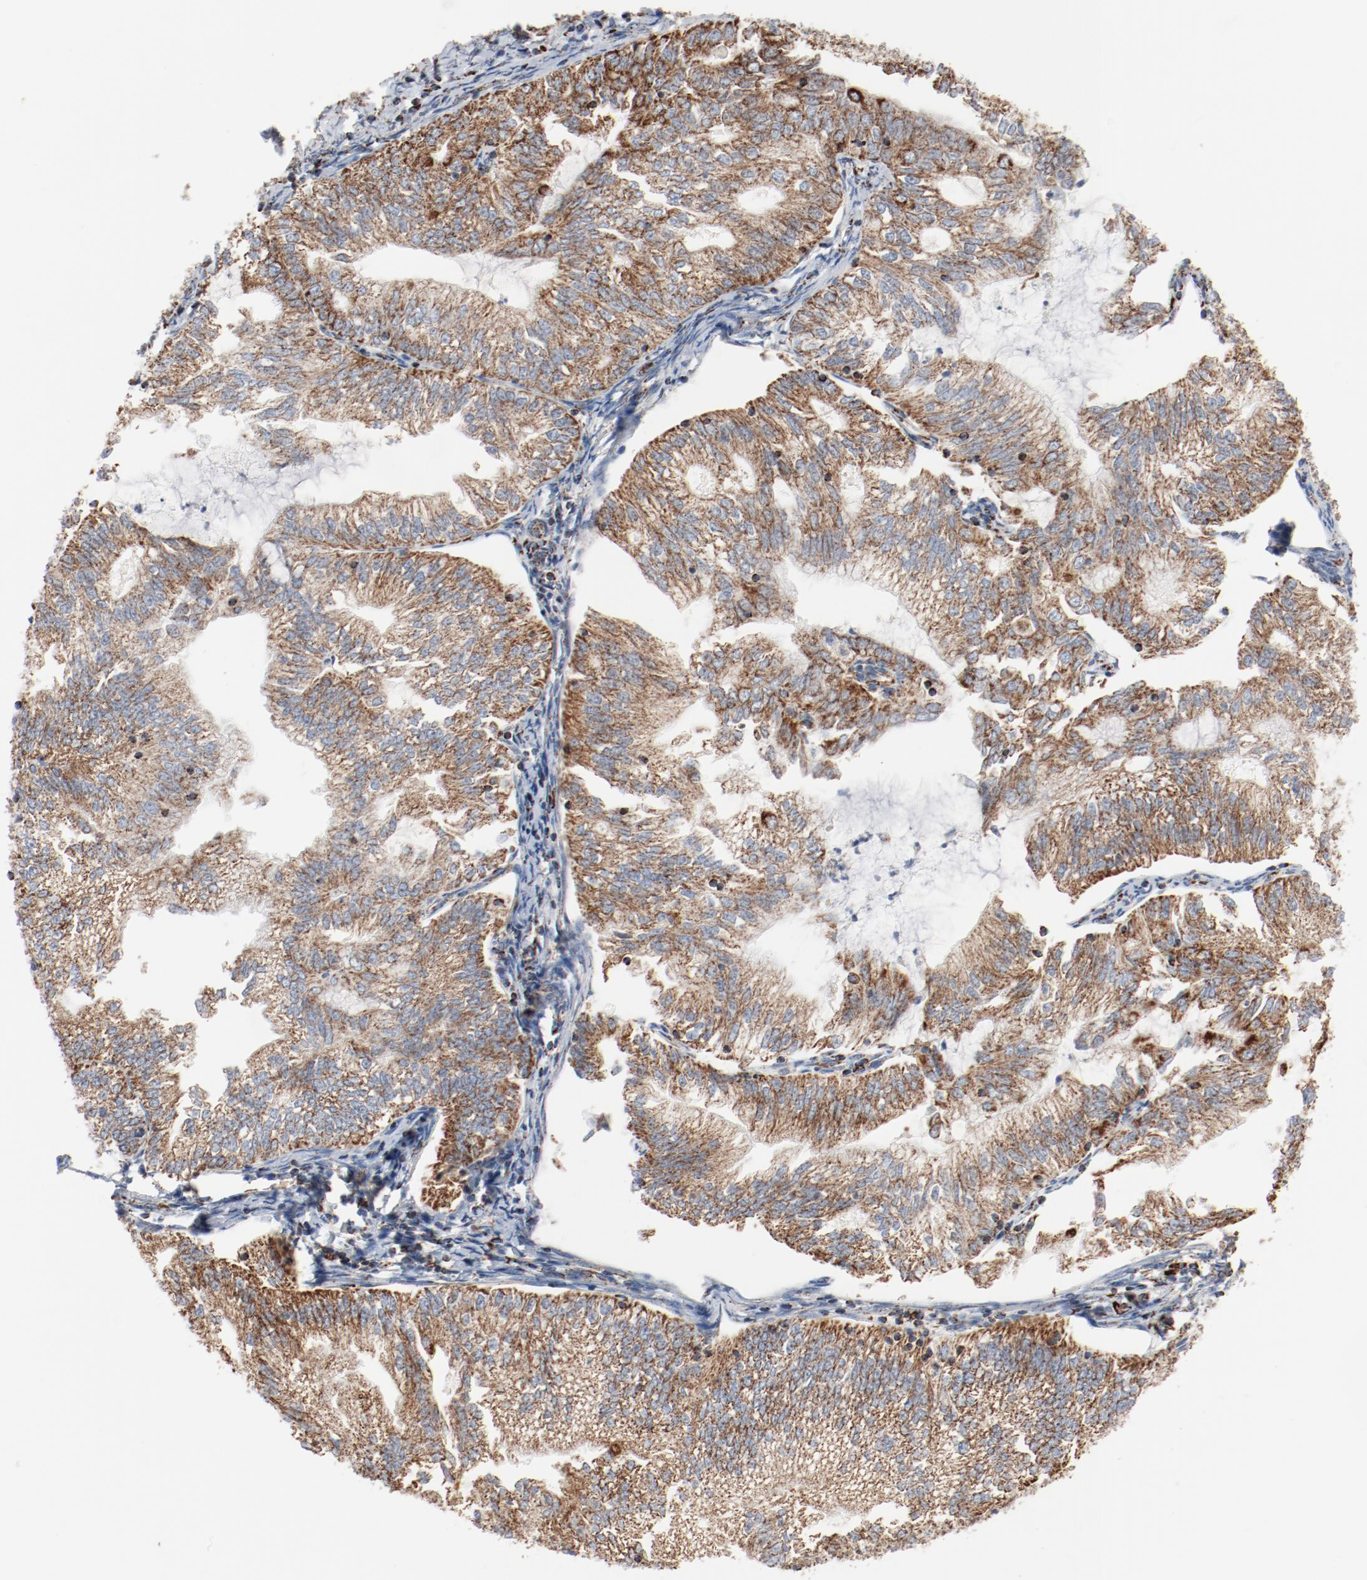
{"staining": {"intensity": "moderate", "quantity": ">75%", "location": "cytoplasmic/membranous"}, "tissue": "endometrial cancer", "cell_type": "Tumor cells", "image_type": "cancer", "snomed": [{"axis": "morphology", "description": "Adenocarcinoma, NOS"}, {"axis": "topography", "description": "Endometrium"}], "caption": "This is a micrograph of immunohistochemistry (IHC) staining of endometrial cancer, which shows moderate staining in the cytoplasmic/membranous of tumor cells.", "gene": "NDUFB8", "patient": {"sex": "female", "age": 69}}